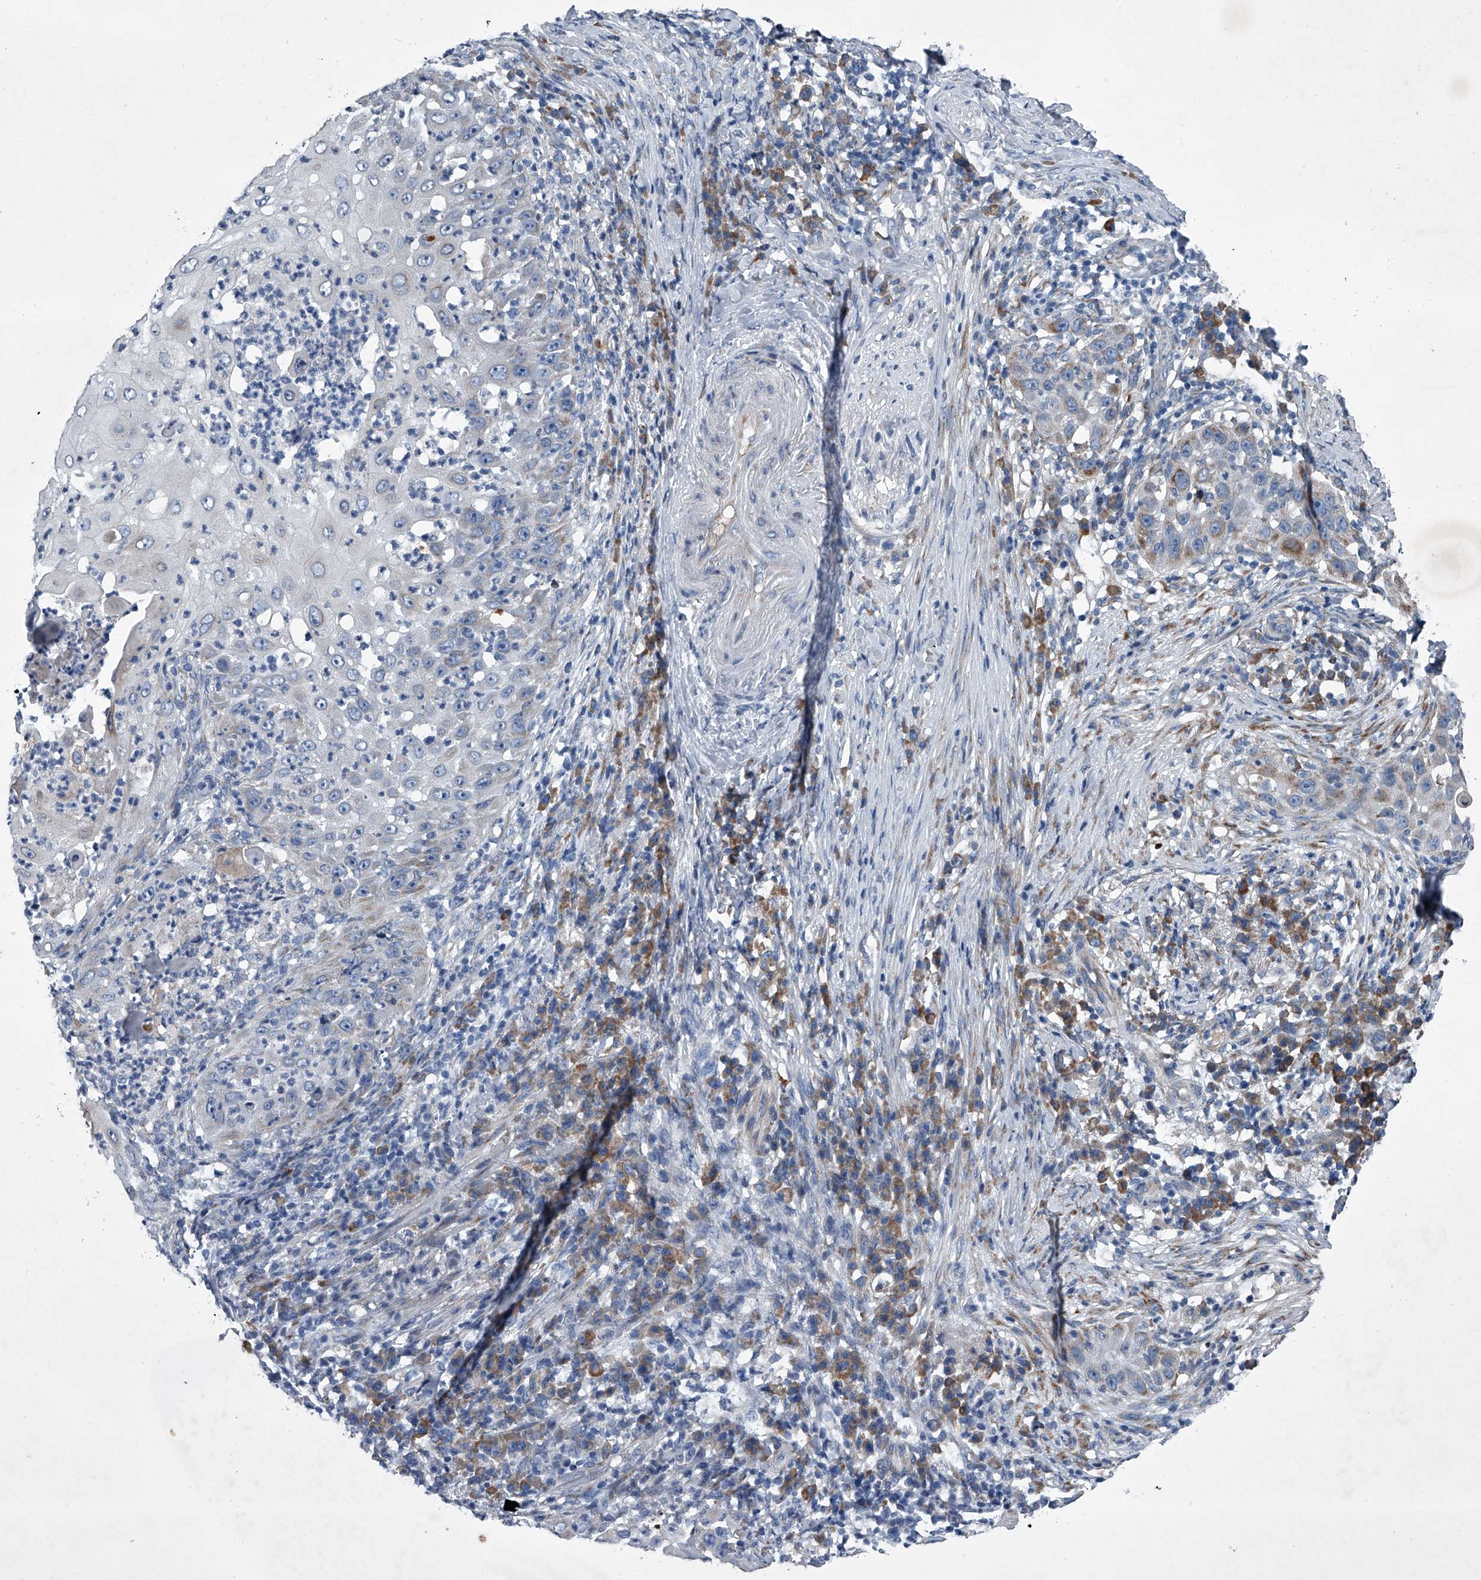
{"staining": {"intensity": "negative", "quantity": "none", "location": "none"}, "tissue": "skin cancer", "cell_type": "Tumor cells", "image_type": "cancer", "snomed": [{"axis": "morphology", "description": "Squamous cell carcinoma, NOS"}, {"axis": "topography", "description": "Skin"}], "caption": "Skin cancer was stained to show a protein in brown. There is no significant expression in tumor cells.", "gene": "ABCG1", "patient": {"sex": "female", "age": 44}}